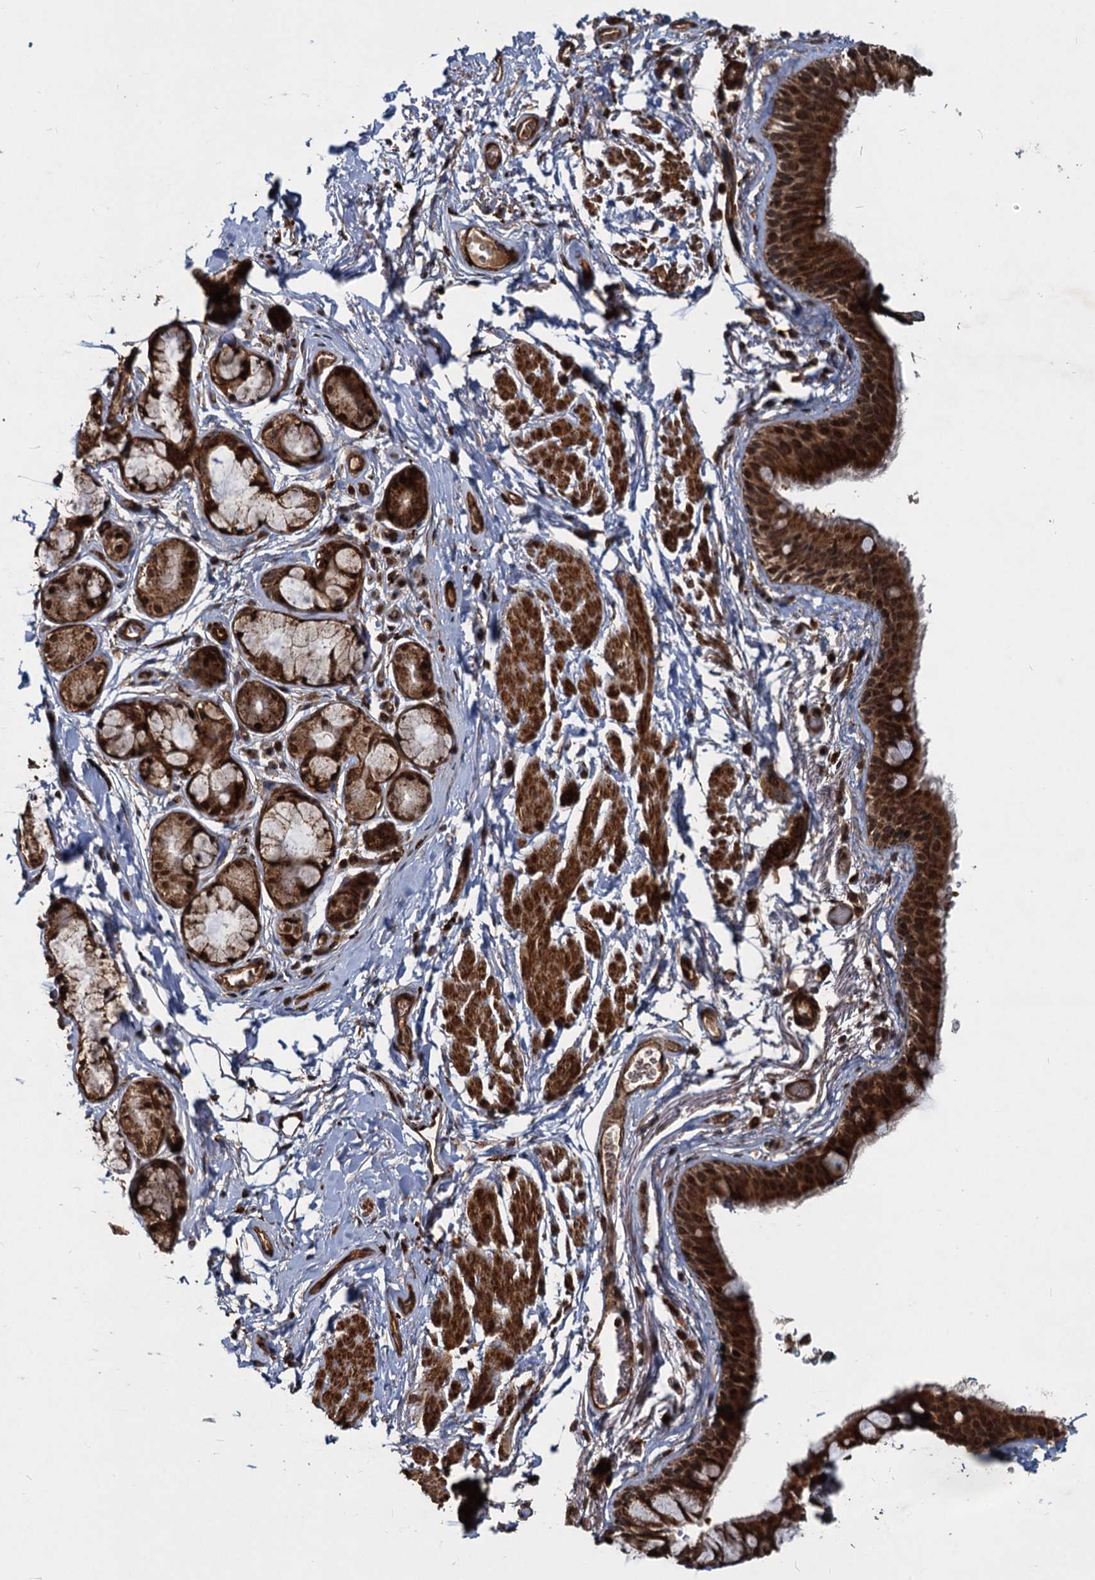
{"staining": {"intensity": "strong", "quantity": ">75%", "location": "cytoplasmic/membranous,nuclear"}, "tissue": "bronchus", "cell_type": "Respiratory epithelial cells", "image_type": "normal", "snomed": [{"axis": "morphology", "description": "Normal tissue, NOS"}, {"axis": "topography", "description": "Cartilage tissue"}], "caption": "Immunohistochemical staining of normal bronchus exhibits strong cytoplasmic/membranous,nuclear protein expression in approximately >75% of respiratory epithelial cells. (DAB = brown stain, brightfield microscopy at high magnification).", "gene": "TRIM23", "patient": {"sex": "male", "age": 63}}